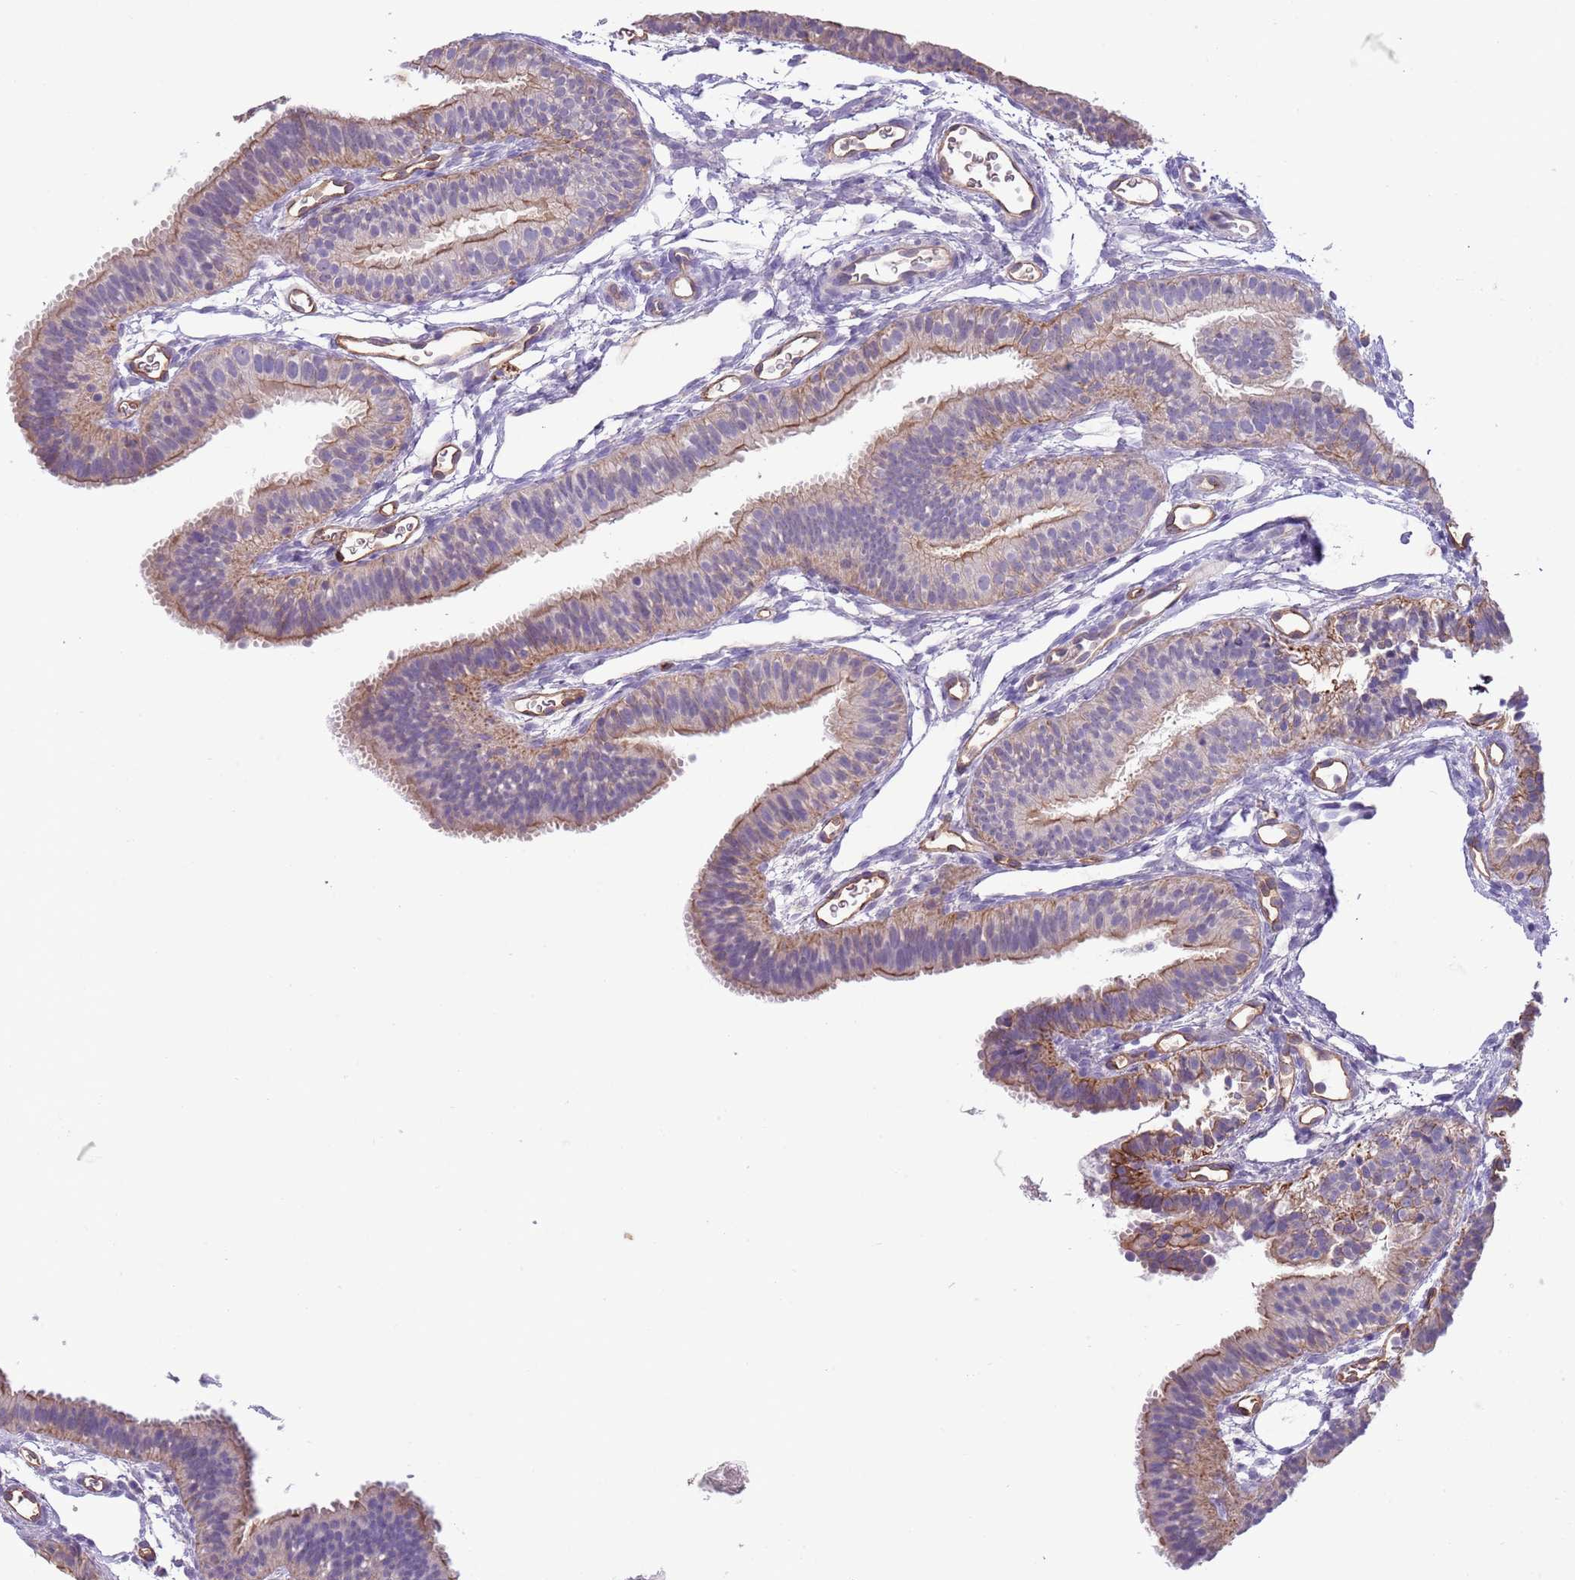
{"staining": {"intensity": "moderate", "quantity": "25%-75%", "location": "cytoplasmic/membranous"}, "tissue": "fallopian tube", "cell_type": "Glandular cells", "image_type": "normal", "snomed": [{"axis": "morphology", "description": "Normal tissue, NOS"}, {"axis": "topography", "description": "Fallopian tube"}], "caption": "The histopathology image shows staining of benign fallopian tube, revealing moderate cytoplasmic/membranous protein positivity (brown color) within glandular cells. The staining is performed using DAB (3,3'-diaminobenzidine) brown chromogen to label protein expression. The nuclei are counter-stained blue using hematoxylin.", "gene": "HES3", "patient": {"sex": "female", "age": 35}}